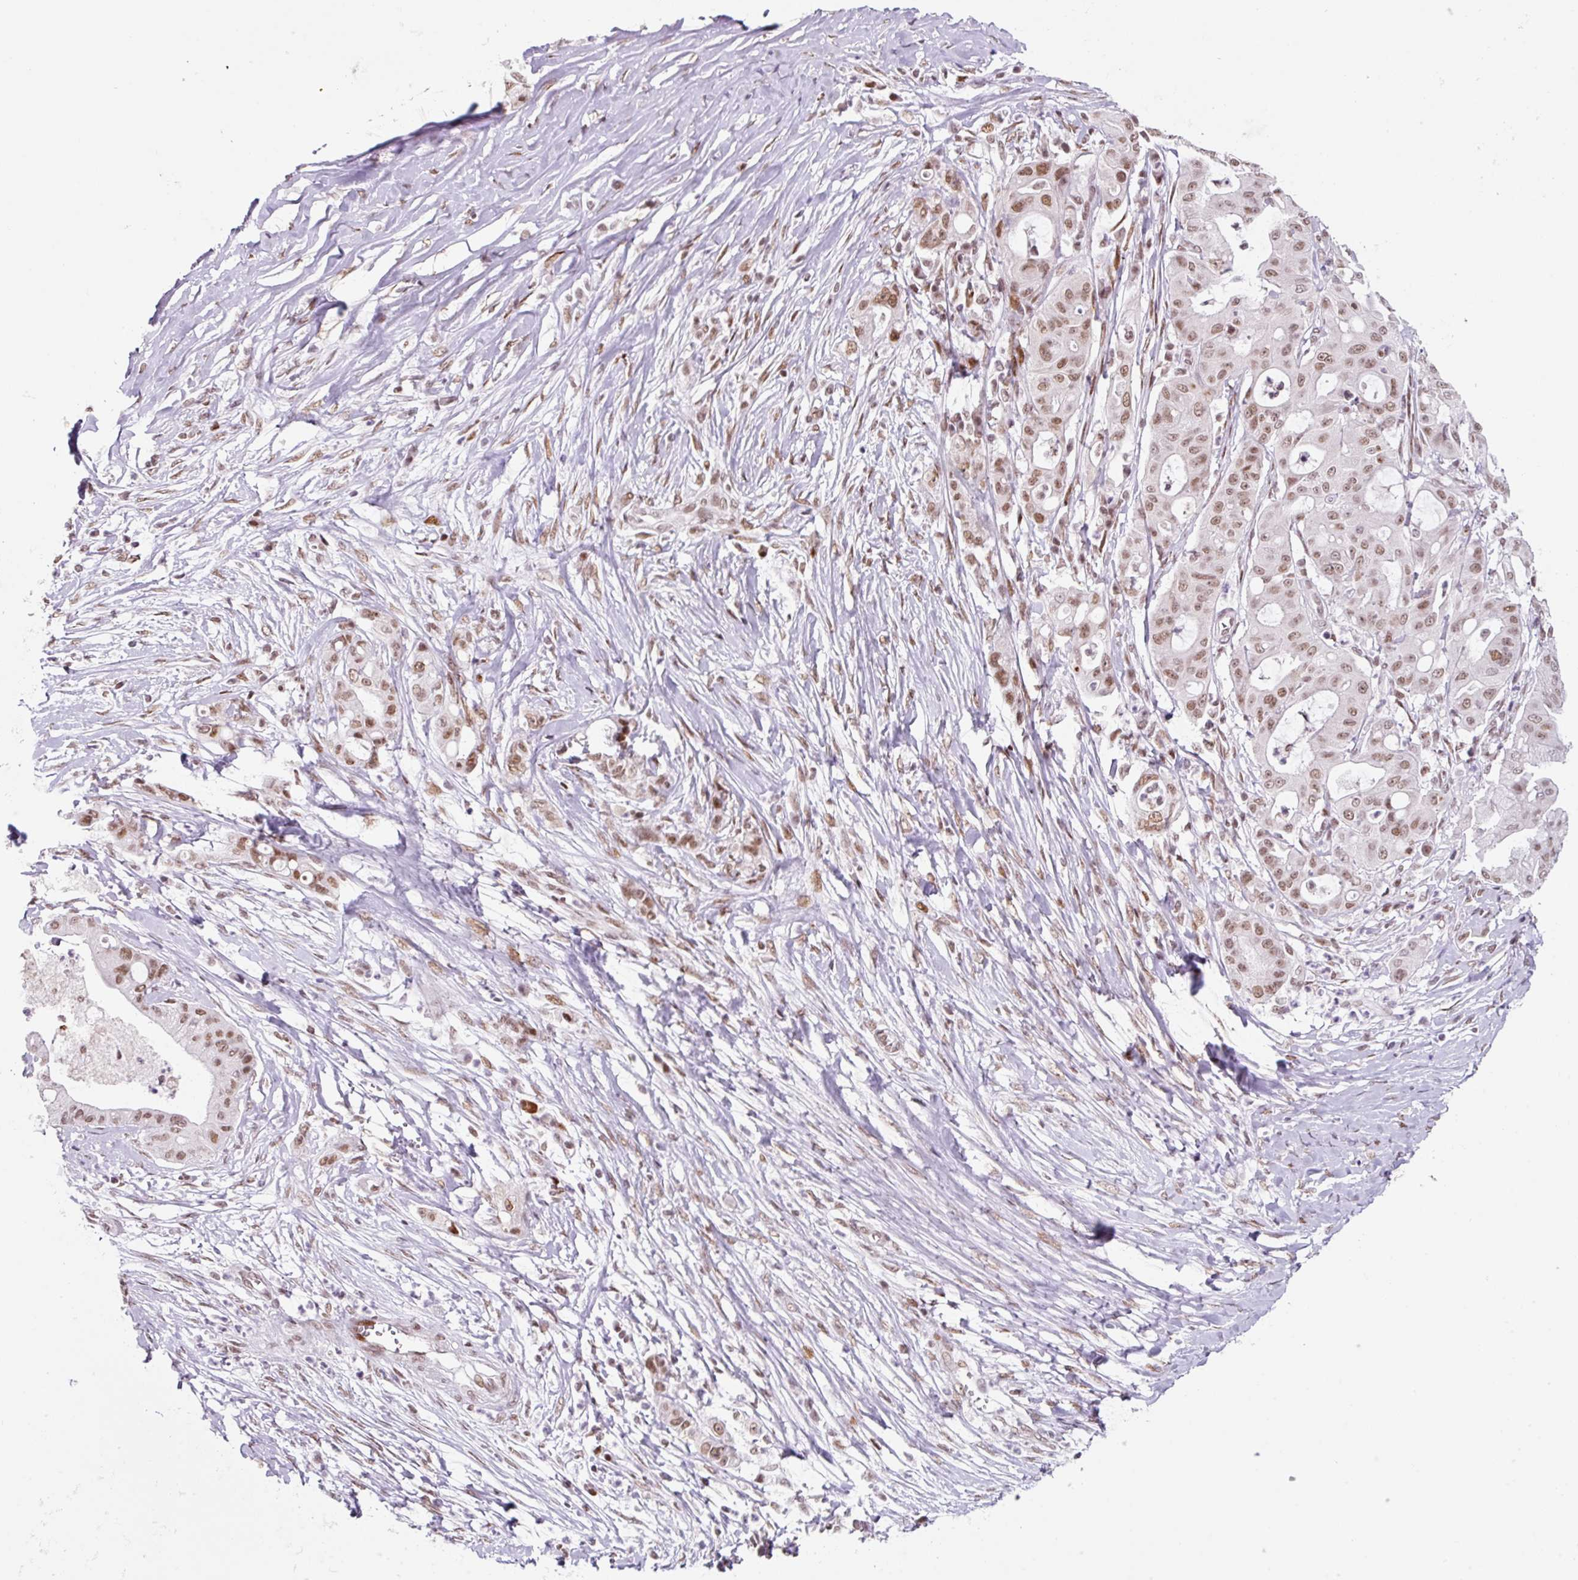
{"staining": {"intensity": "moderate", "quantity": ">75%", "location": "nuclear"}, "tissue": "ovarian cancer", "cell_type": "Tumor cells", "image_type": "cancer", "snomed": [{"axis": "morphology", "description": "Cystadenocarcinoma, mucinous, NOS"}, {"axis": "topography", "description": "Ovary"}], "caption": "Ovarian cancer was stained to show a protein in brown. There is medium levels of moderate nuclear positivity in about >75% of tumor cells.", "gene": "CCNL2", "patient": {"sex": "female", "age": 70}}